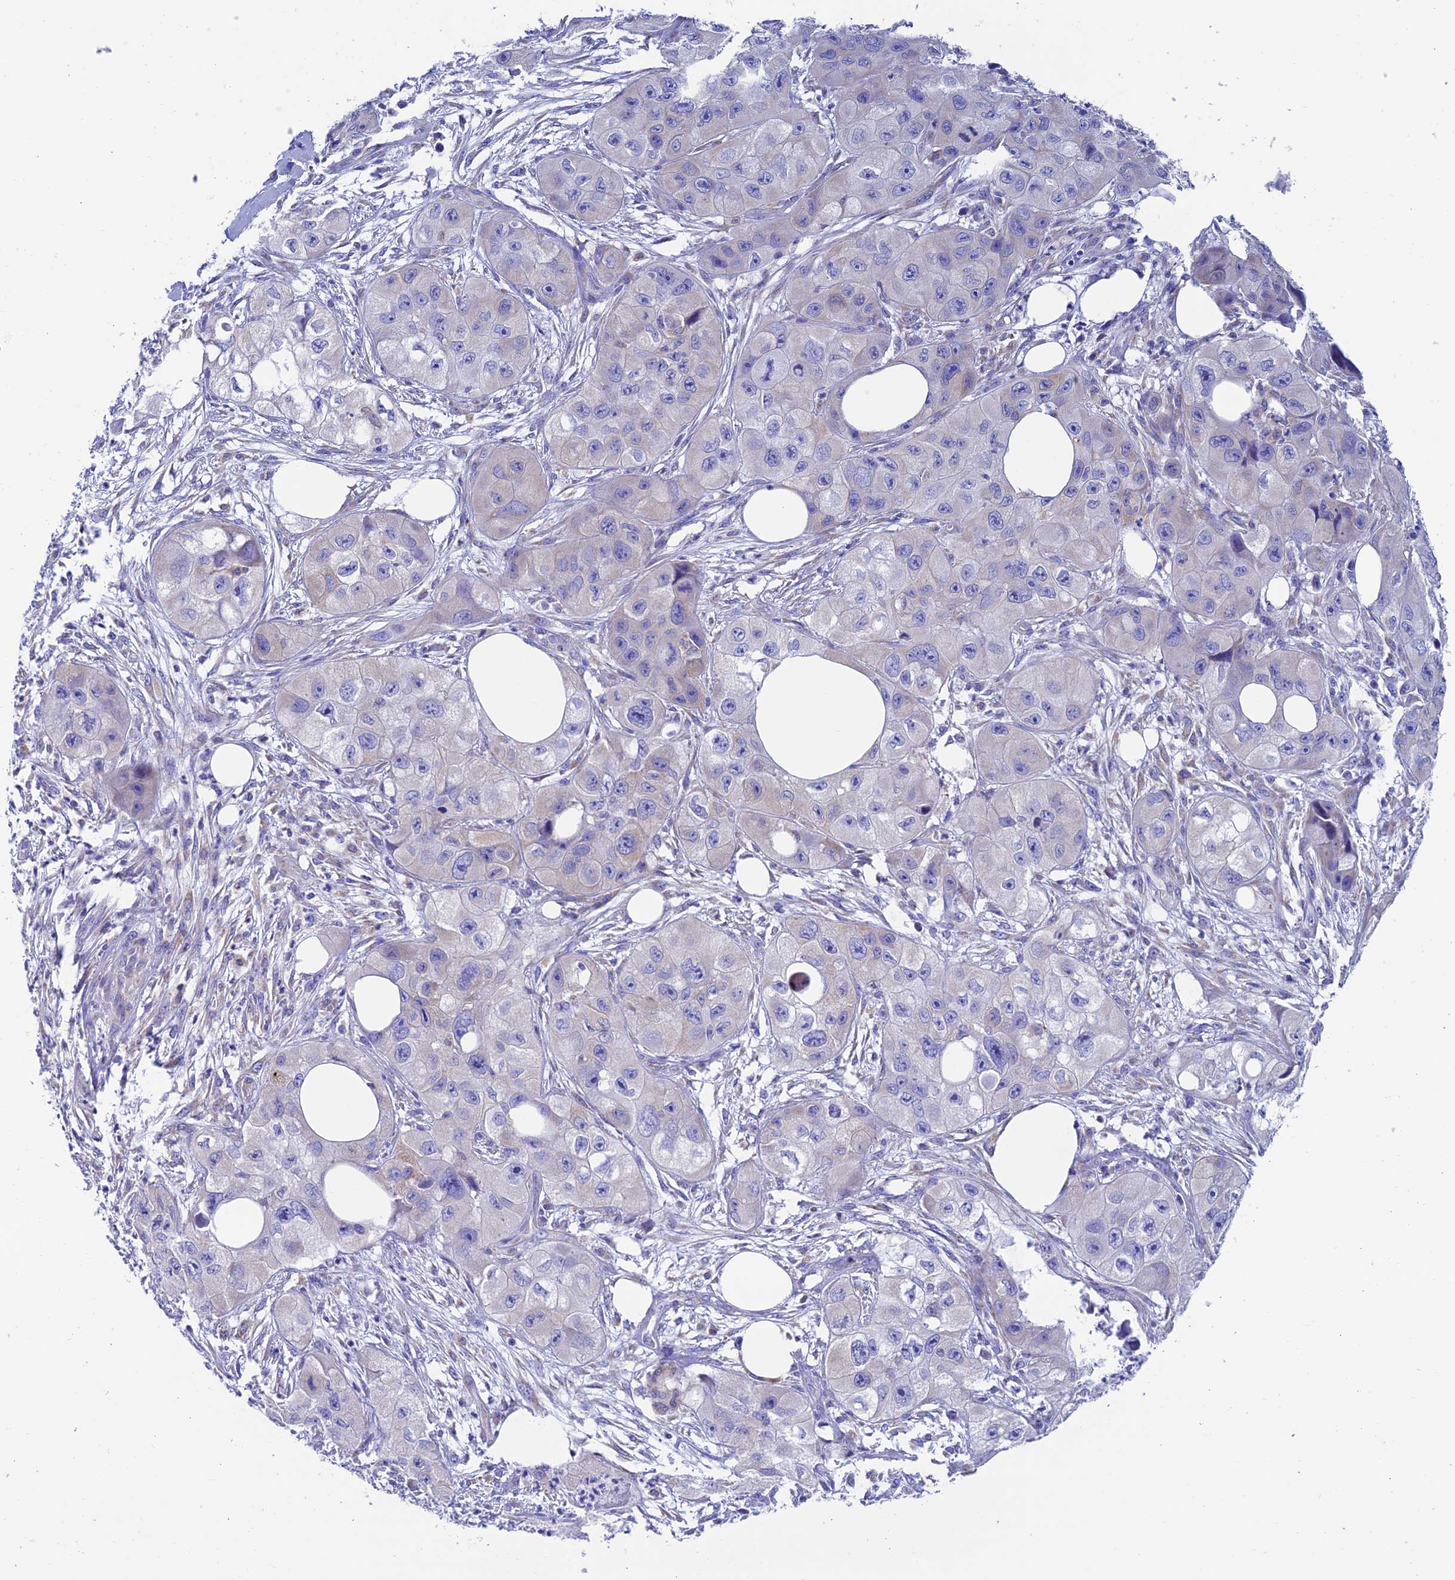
{"staining": {"intensity": "negative", "quantity": "none", "location": "none"}, "tissue": "skin cancer", "cell_type": "Tumor cells", "image_type": "cancer", "snomed": [{"axis": "morphology", "description": "Squamous cell carcinoma, NOS"}, {"axis": "topography", "description": "Skin"}, {"axis": "topography", "description": "Subcutis"}], "caption": "Tumor cells are negative for brown protein staining in skin squamous cell carcinoma.", "gene": "REEP4", "patient": {"sex": "male", "age": 73}}